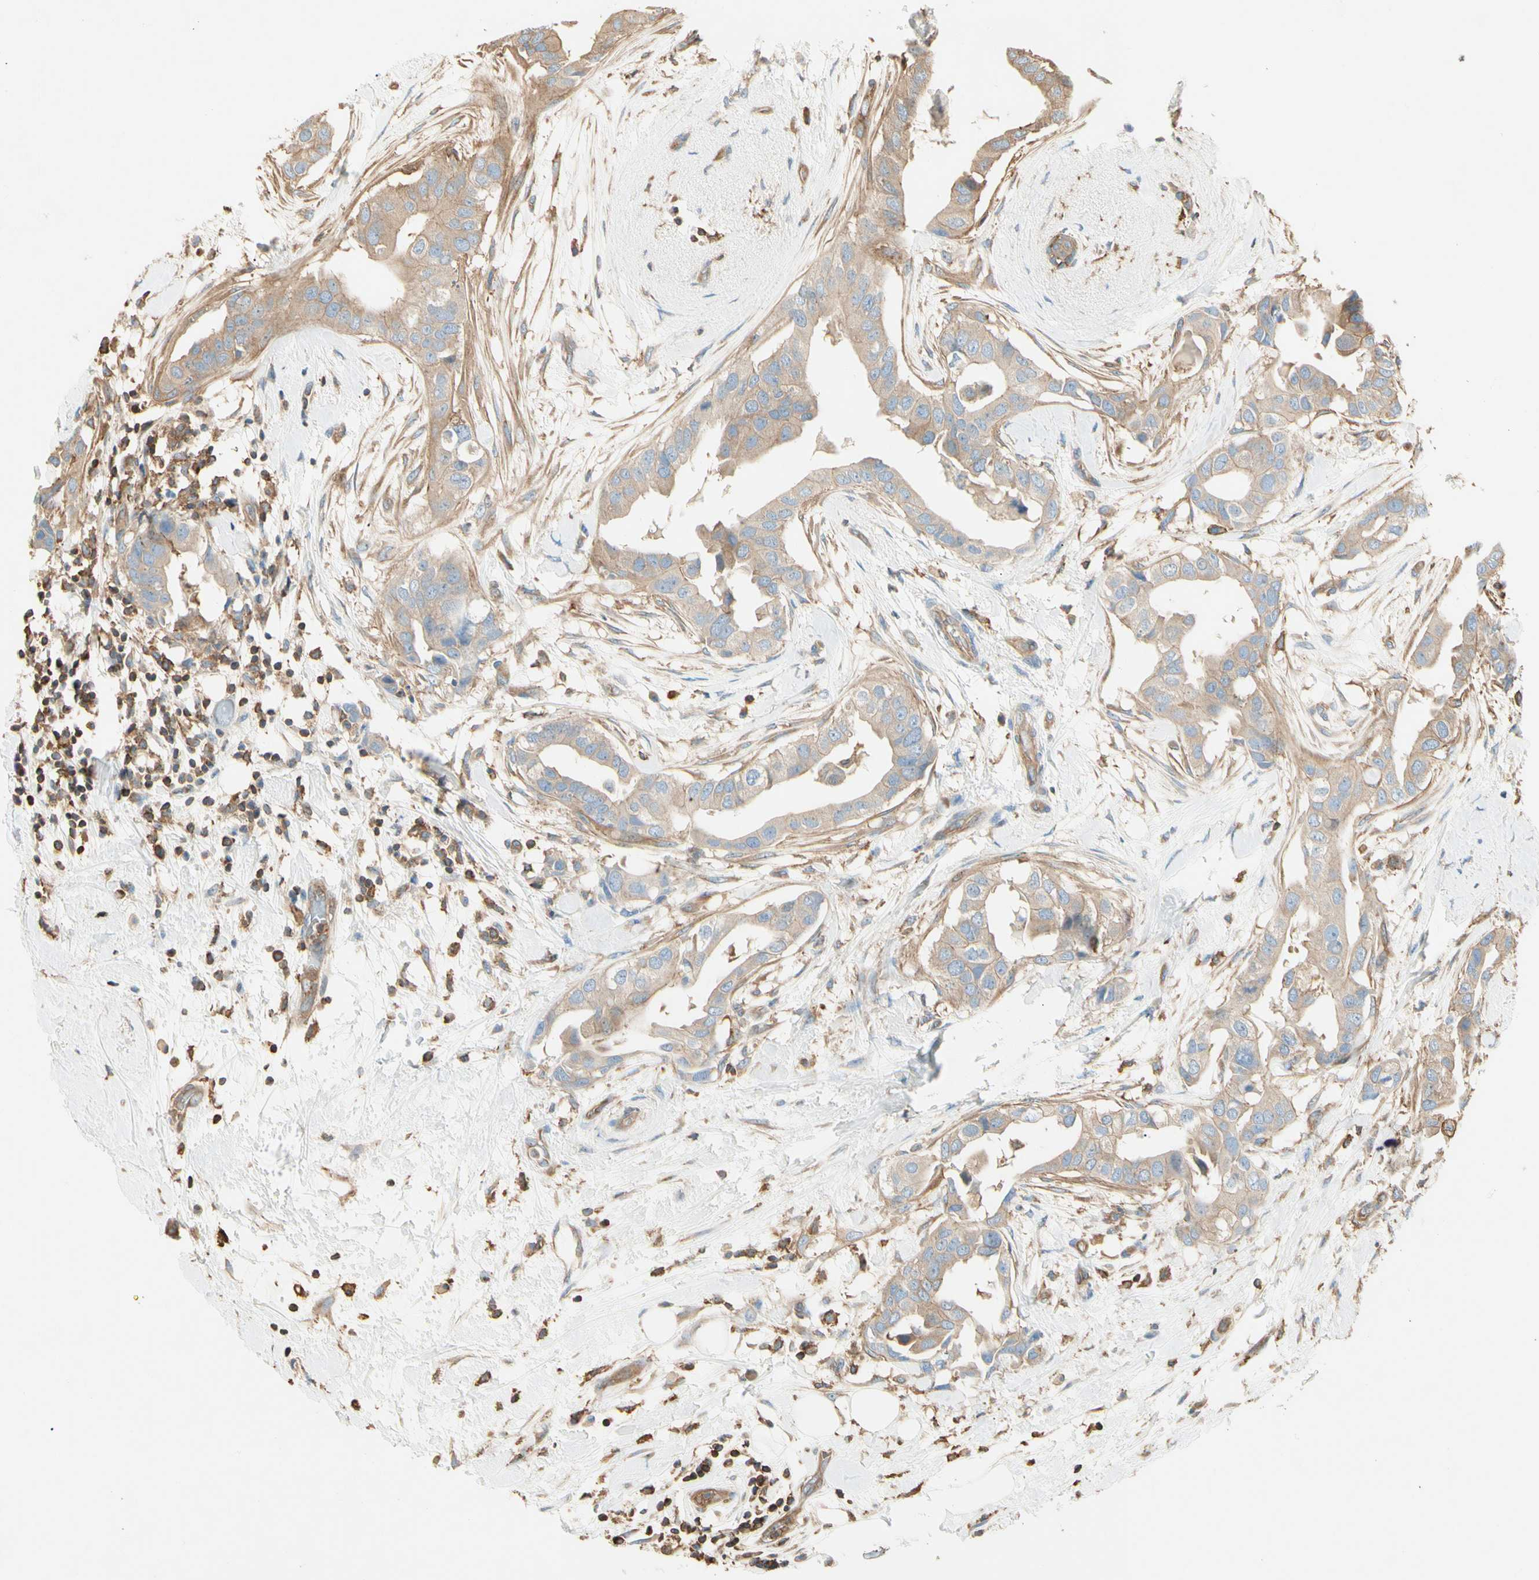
{"staining": {"intensity": "moderate", "quantity": ">75%", "location": "cytoplasmic/membranous"}, "tissue": "breast cancer", "cell_type": "Tumor cells", "image_type": "cancer", "snomed": [{"axis": "morphology", "description": "Duct carcinoma"}, {"axis": "topography", "description": "Breast"}], "caption": "Breast cancer stained with DAB (3,3'-diaminobenzidine) immunohistochemistry (IHC) displays medium levels of moderate cytoplasmic/membranous expression in about >75% of tumor cells. (Brightfield microscopy of DAB IHC at high magnification).", "gene": "ARPC2", "patient": {"sex": "female", "age": 40}}